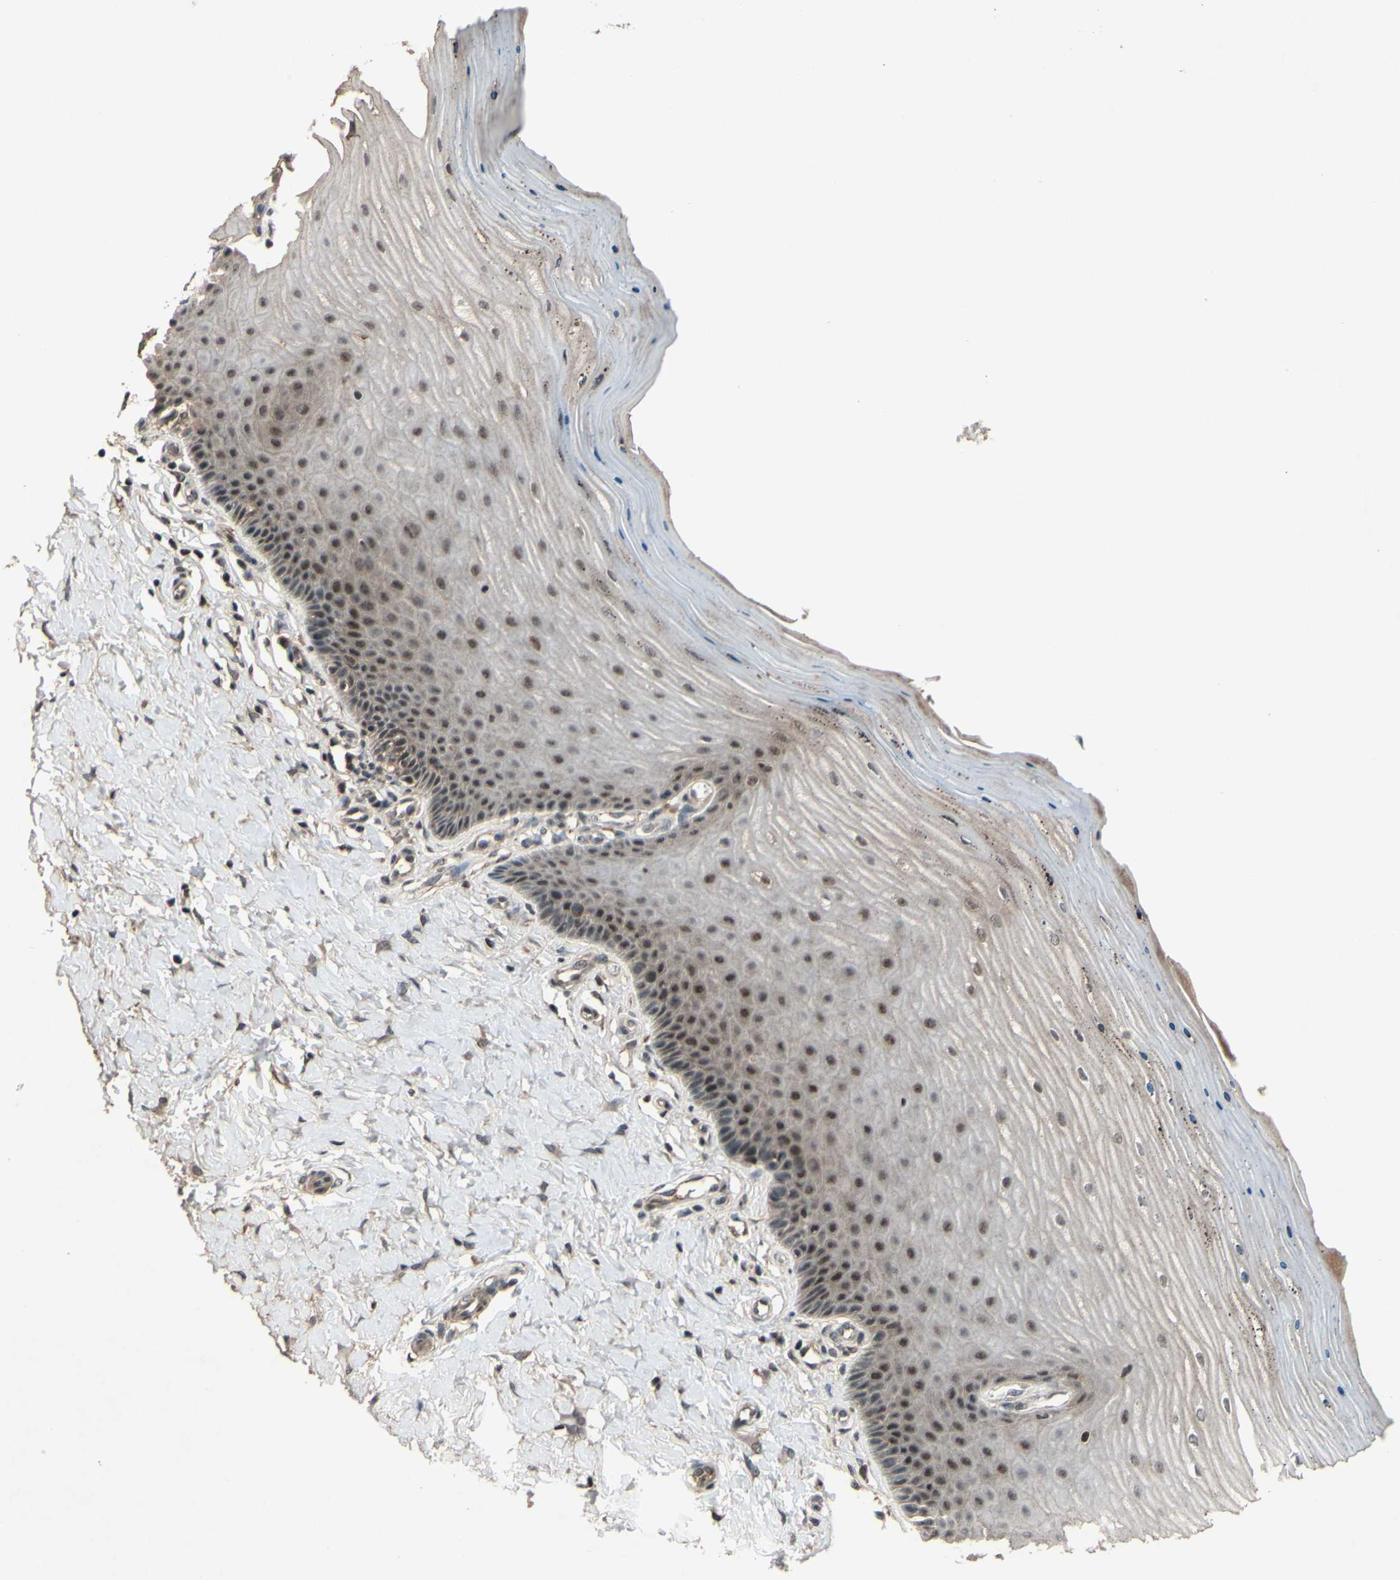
{"staining": {"intensity": "moderate", "quantity": ">75%", "location": "cytoplasmic/membranous,nuclear"}, "tissue": "cervix", "cell_type": "Squamous epithelial cells", "image_type": "normal", "snomed": [{"axis": "morphology", "description": "Normal tissue, NOS"}, {"axis": "topography", "description": "Cervix"}], "caption": "A brown stain labels moderate cytoplasmic/membranous,nuclear expression of a protein in squamous epithelial cells of benign cervix.", "gene": "SNW1", "patient": {"sex": "female", "age": 55}}